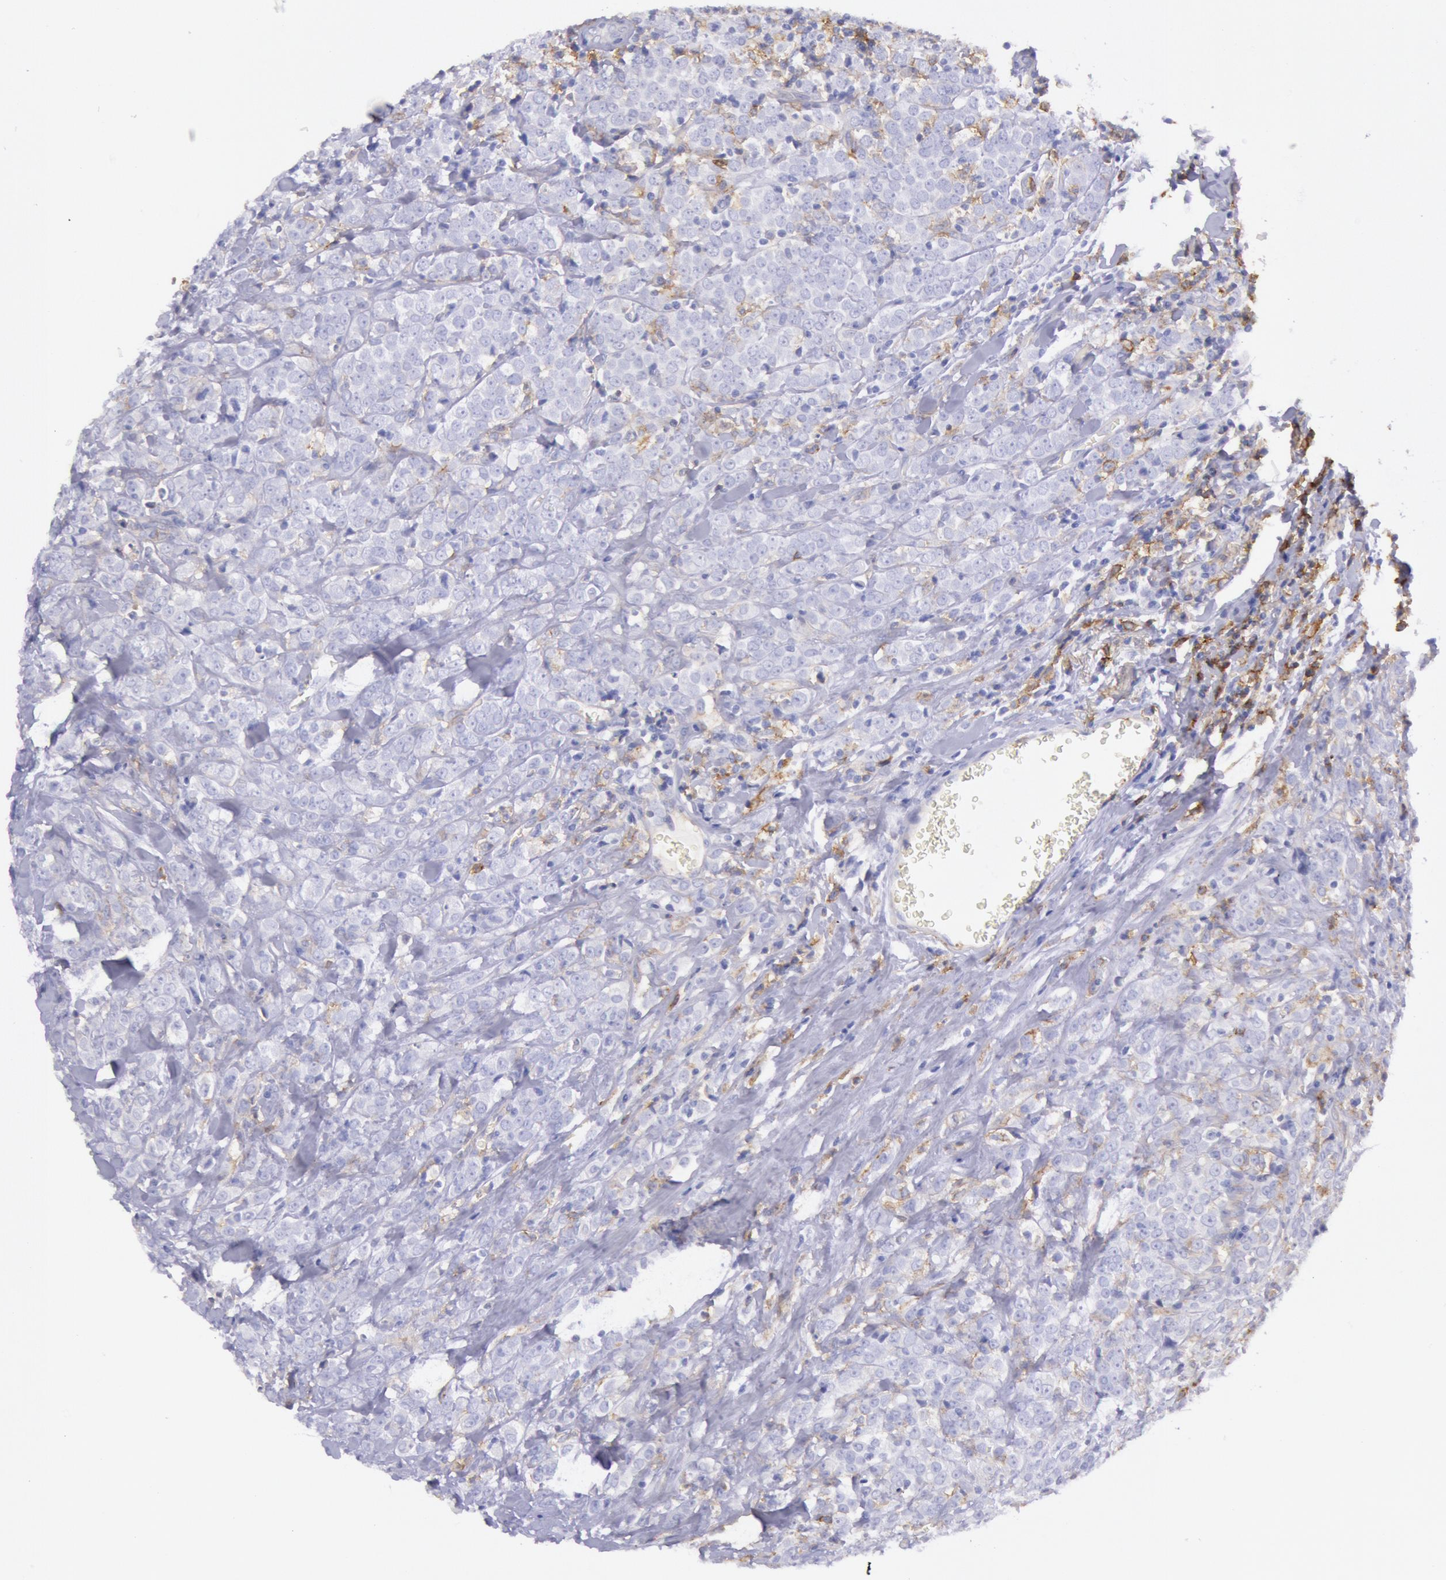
{"staining": {"intensity": "negative", "quantity": "none", "location": "none"}, "tissue": "breast cancer", "cell_type": "Tumor cells", "image_type": "cancer", "snomed": [{"axis": "morphology", "description": "Lobular carcinoma"}, {"axis": "topography", "description": "Breast"}], "caption": "Protein analysis of breast lobular carcinoma exhibits no significant staining in tumor cells. The staining was performed using DAB to visualize the protein expression in brown, while the nuclei were stained in blue with hematoxylin (Magnification: 20x).", "gene": "LYN", "patient": {"sex": "female", "age": 57}}